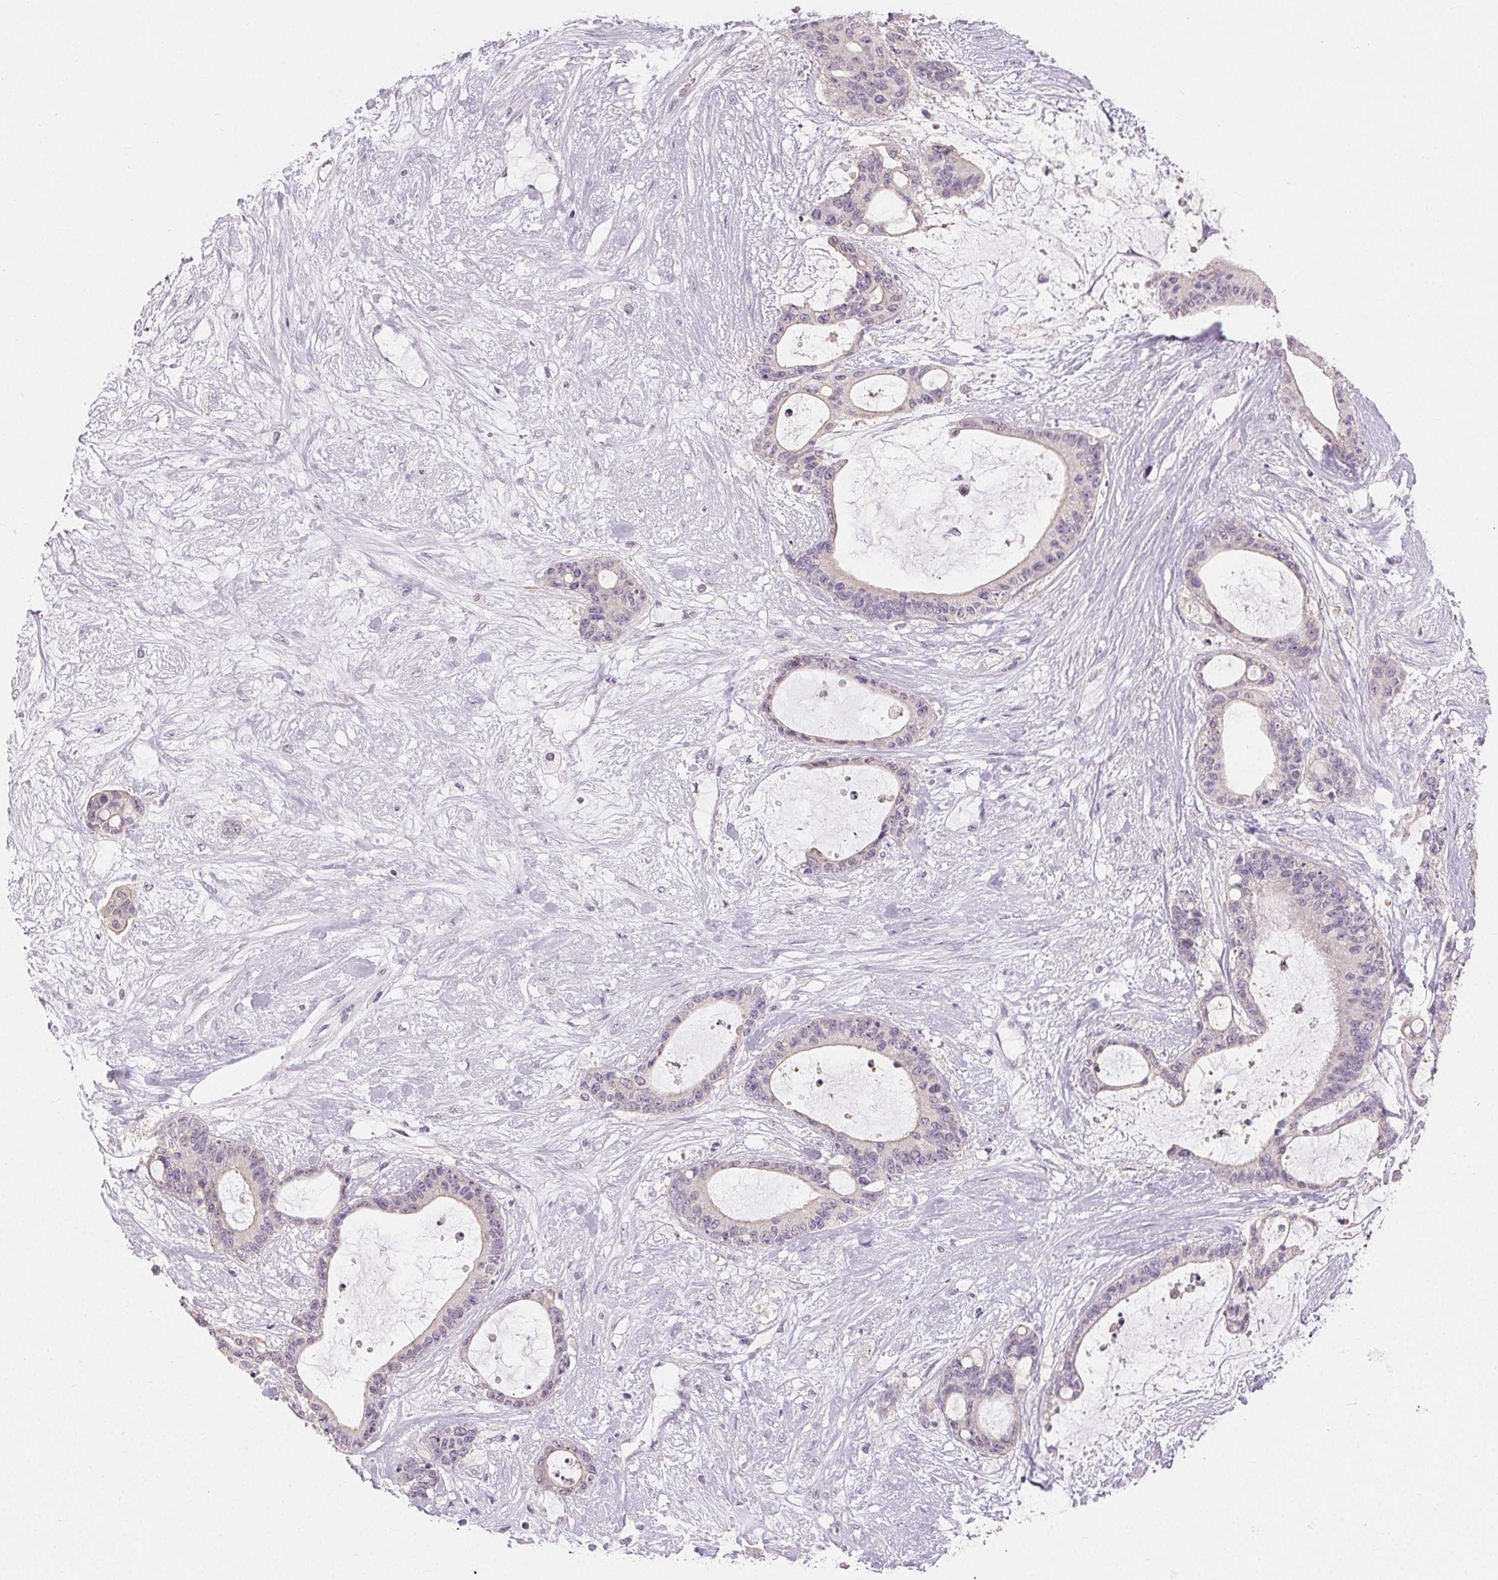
{"staining": {"intensity": "weak", "quantity": "<25%", "location": "cytoplasmic/membranous"}, "tissue": "liver cancer", "cell_type": "Tumor cells", "image_type": "cancer", "snomed": [{"axis": "morphology", "description": "Normal tissue, NOS"}, {"axis": "morphology", "description": "Cholangiocarcinoma"}, {"axis": "topography", "description": "Liver"}, {"axis": "topography", "description": "Peripheral nerve tissue"}], "caption": "Tumor cells are negative for brown protein staining in liver cancer. (Brightfield microscopy of DAB (3,3'-diaminobenzidine) immunohistochemistry (IHC) at high magnification).", "gene": "SFTPD", "patient": {"sex": "female", "age": 73}}